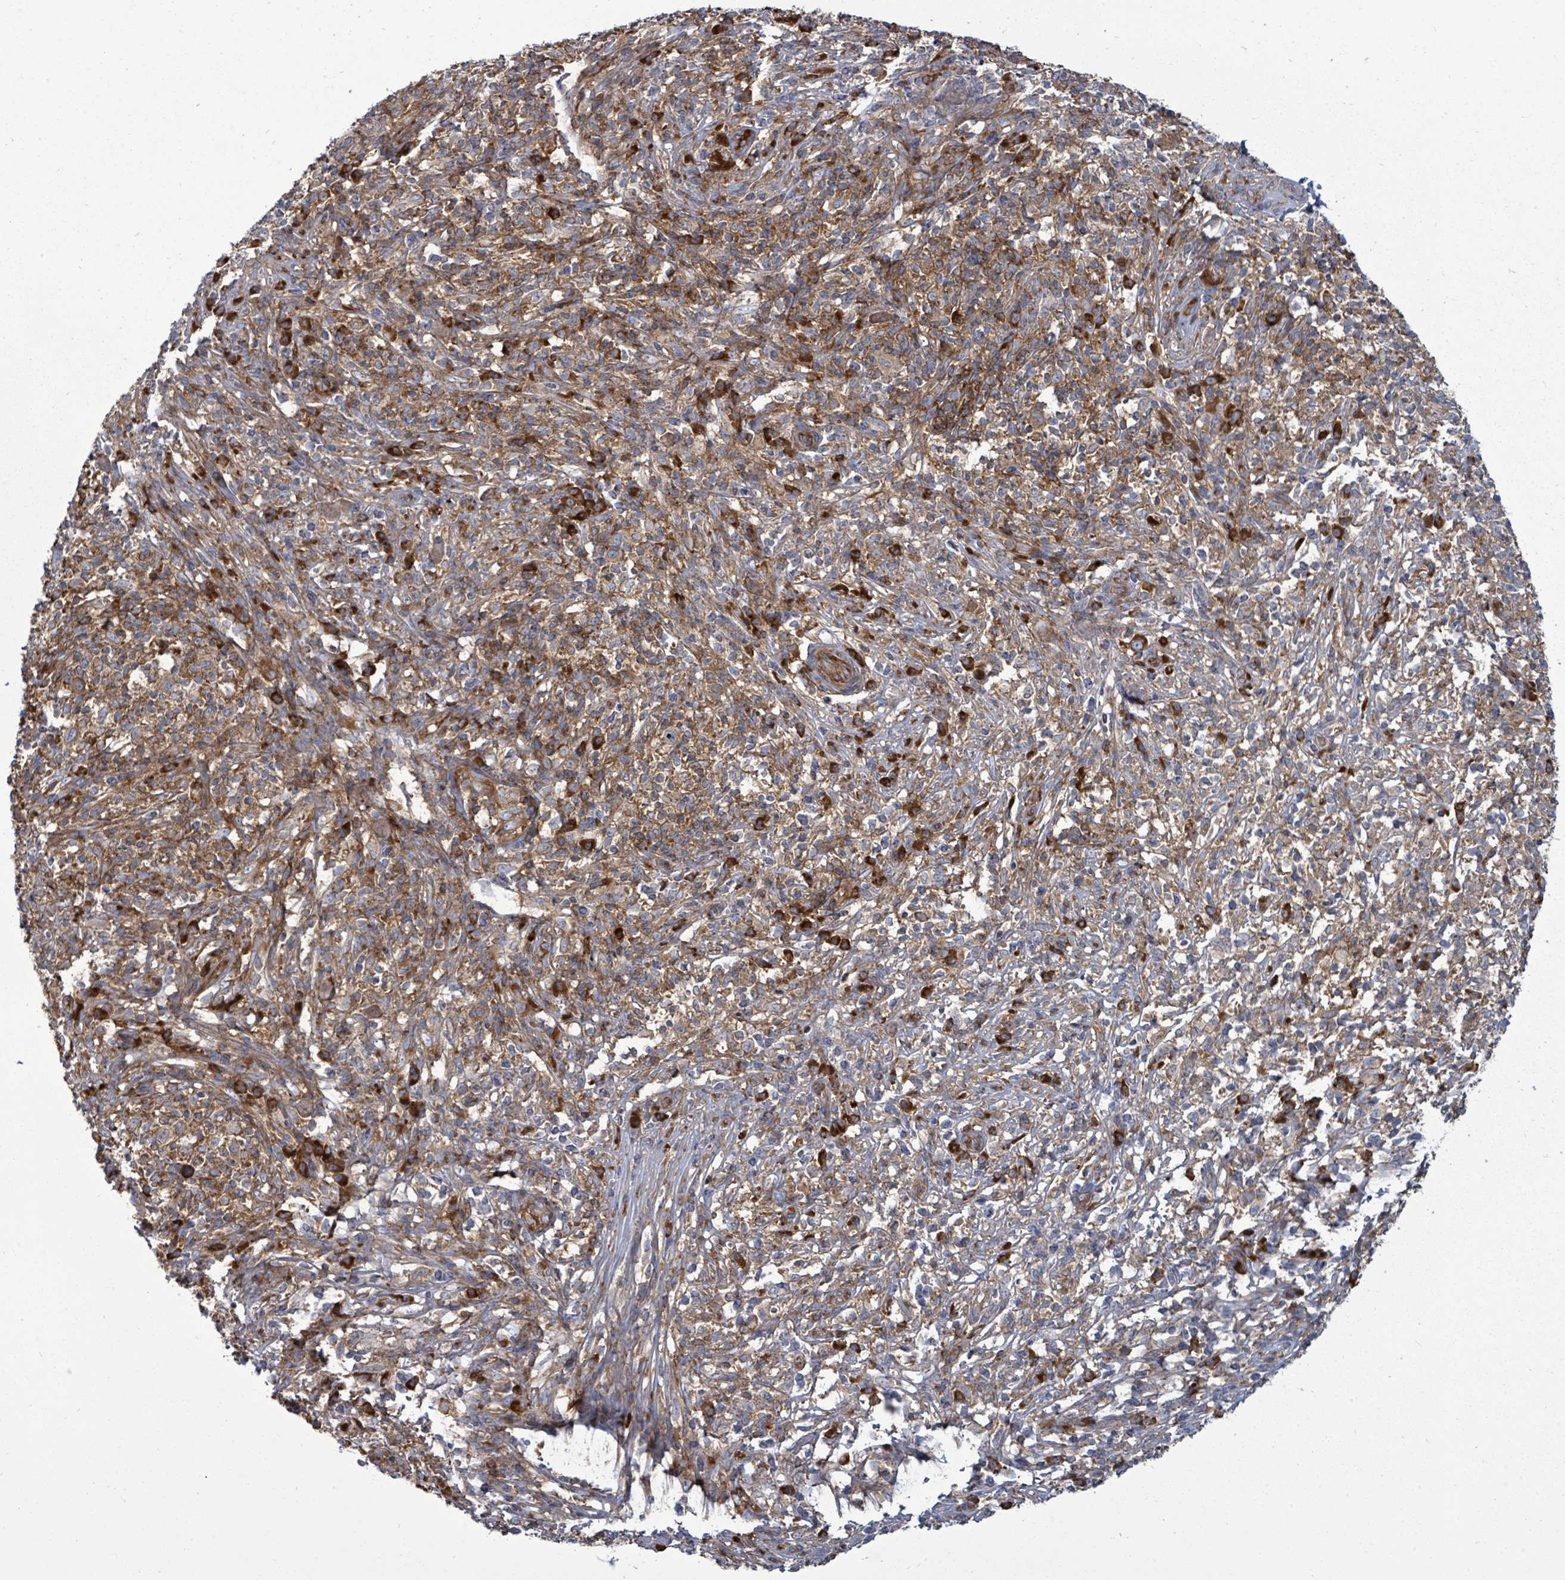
{"staining": {"intensity": "moderate", "quantity": ">75%", "location": "cytoplasmic/membranous"}, "tissue": "melanoma", "cell_type": "Tumor cells", "image_type": "cancer", "snomed": [{"axis": "morphology", "description": "Malignant melanoma, NOS"}, {"axis": "topography", "description": "Skin"}], "caption": "Immunohistochemical staining of melanoma exhibits moderate cytoplasmic/membranous protein positivity in about >75% of tumor cells. Using DAB (brown) and hematoxylin (blue) stains, captured at high magnification using brightfield microscopy.", "gene": "EIF3C", "patient": {"sex": "male", "age": 66}}